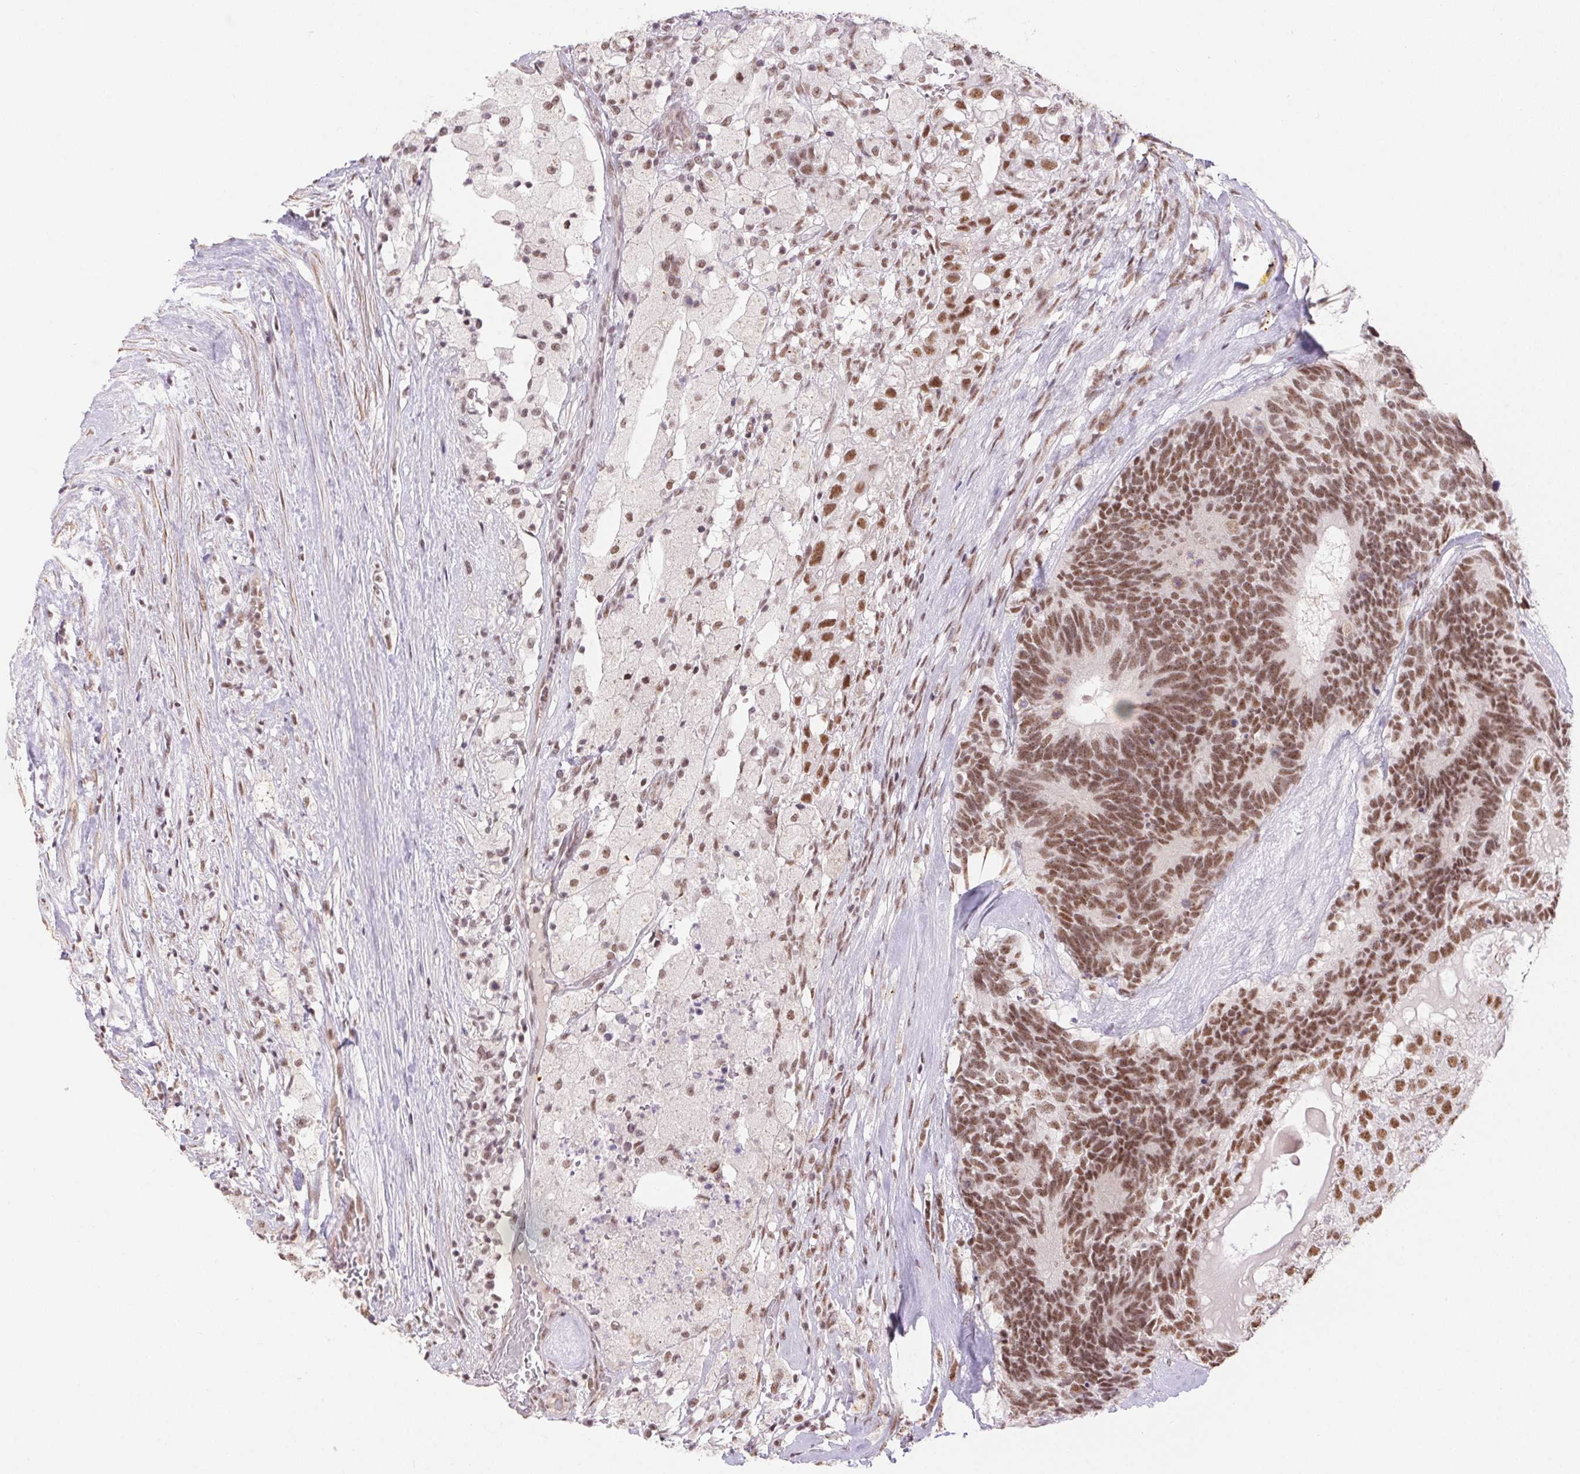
{"staining": {"intensity": "moderate", "quantity": ">75%", "location": "nuclear"}, "tissue": "testis cancer", "cell_type": "Tumor cells", "image_type": "cancer", "snomed": [{"axis": "morphology", "description": "Seminoma, NOS"}, {"axis": "morphology", "description": "Carcinoma, Embryonal, NOS"}, {"axis": "topography", "description": "Testis"}], "caption": "DAB immunohistochemical staining of testis cancer (embryonal carcinoma) demonstrates moderate nuclear protein staining in approximately >75% of tumor cells. Ihc stains the protein of interest in brown and the nuclei are stained blue.", "gene": "DDX17", "patient": {"sex": "male", "age": 41}}